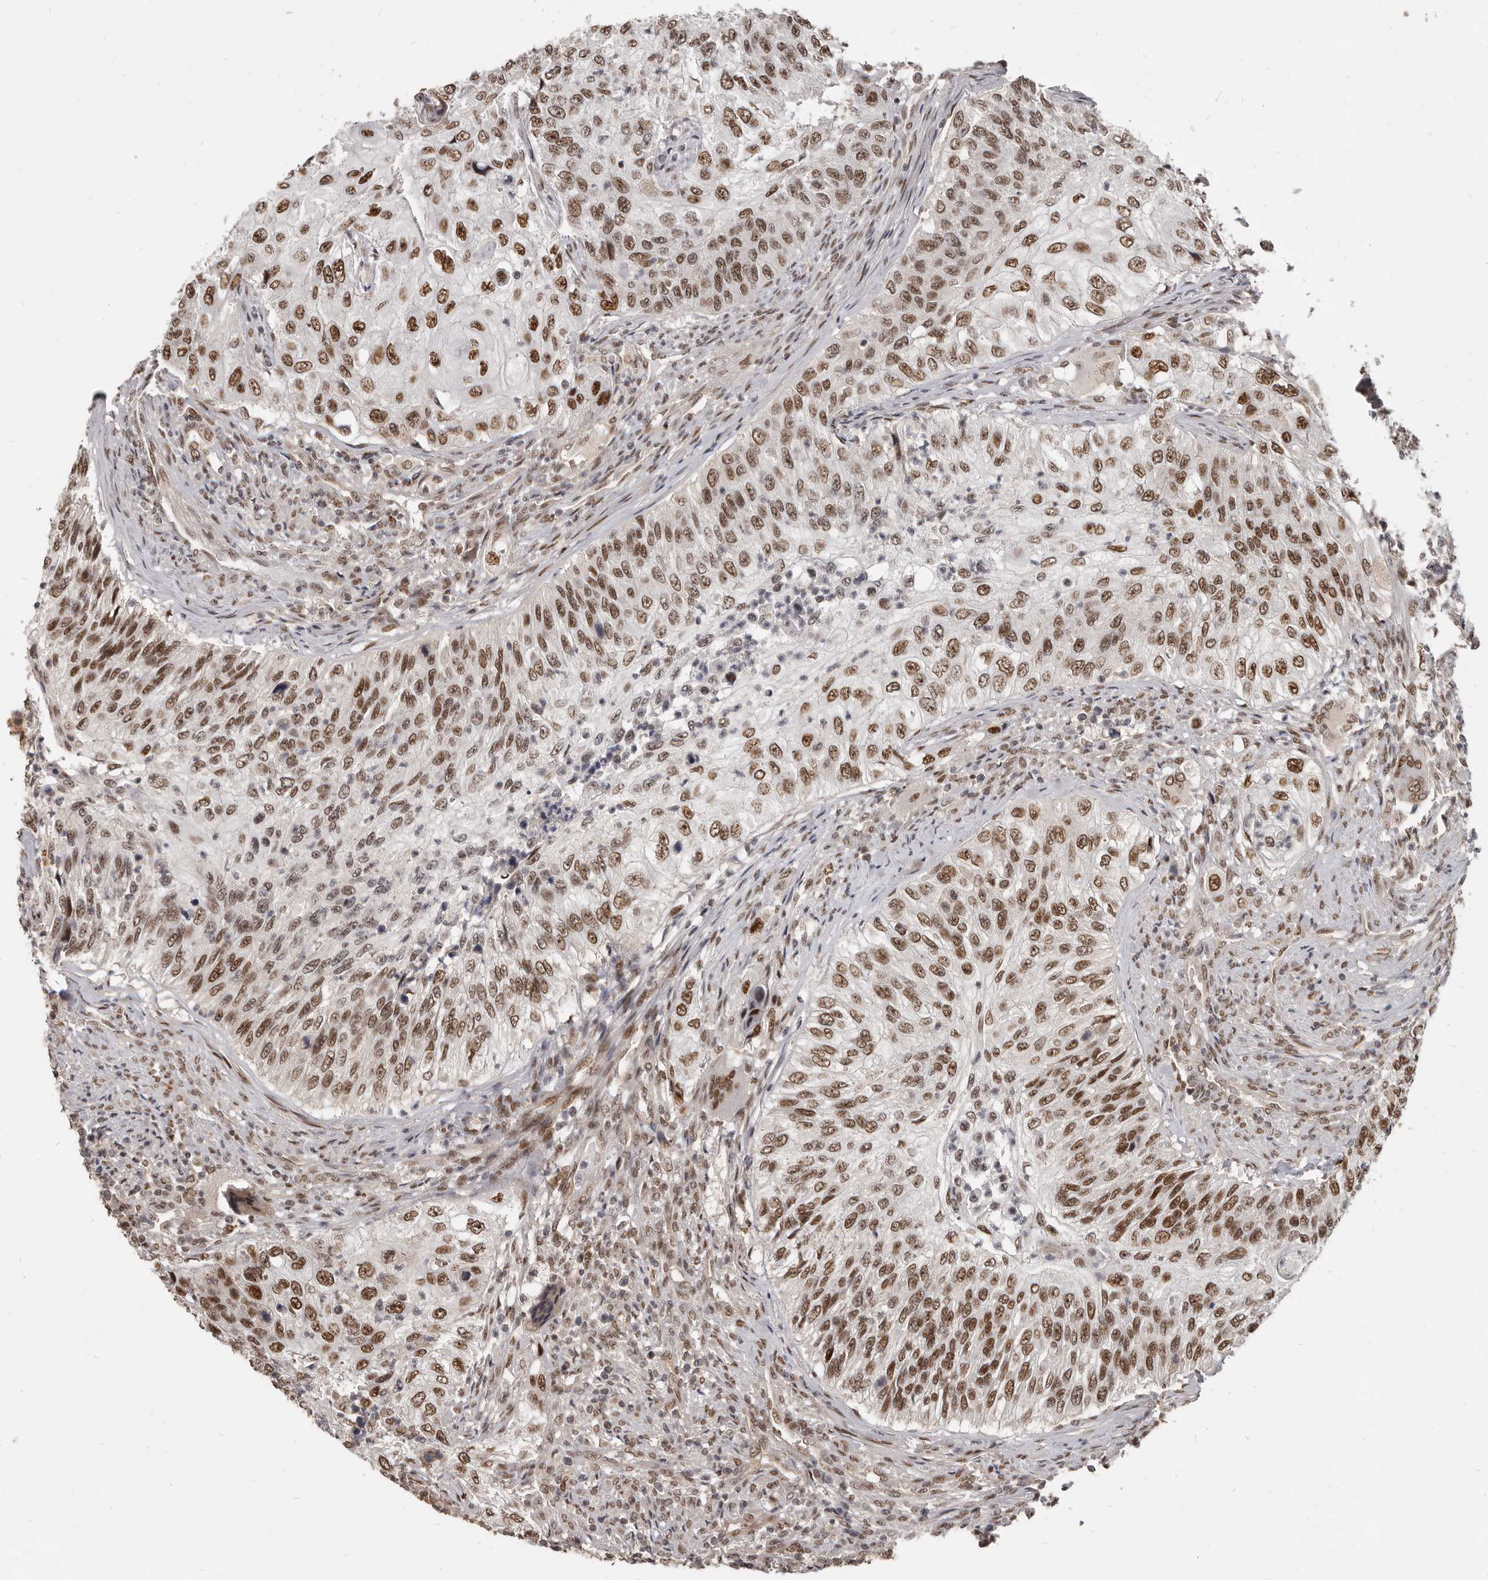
{"staining": {"intensity": "moderate", "quantity": ">75%", "location": "nuclear"}, "tissue": "urothelial cancer", "cell_type": "Tumor cells", "image_type": "cancer", "snomed": [{"axis": "morphology", "description": "Urothelial carcinoma, High grade"}, {"axis": "topography", "description": "Urinary bladder"}], "caption": "Immunohistochemical staining of urothelial cancer shows moderate nuclear protein staining in approximately >75% of tumor cells.", "gene": "ATF5", "patient": {"sex": "female", "age": 60}}